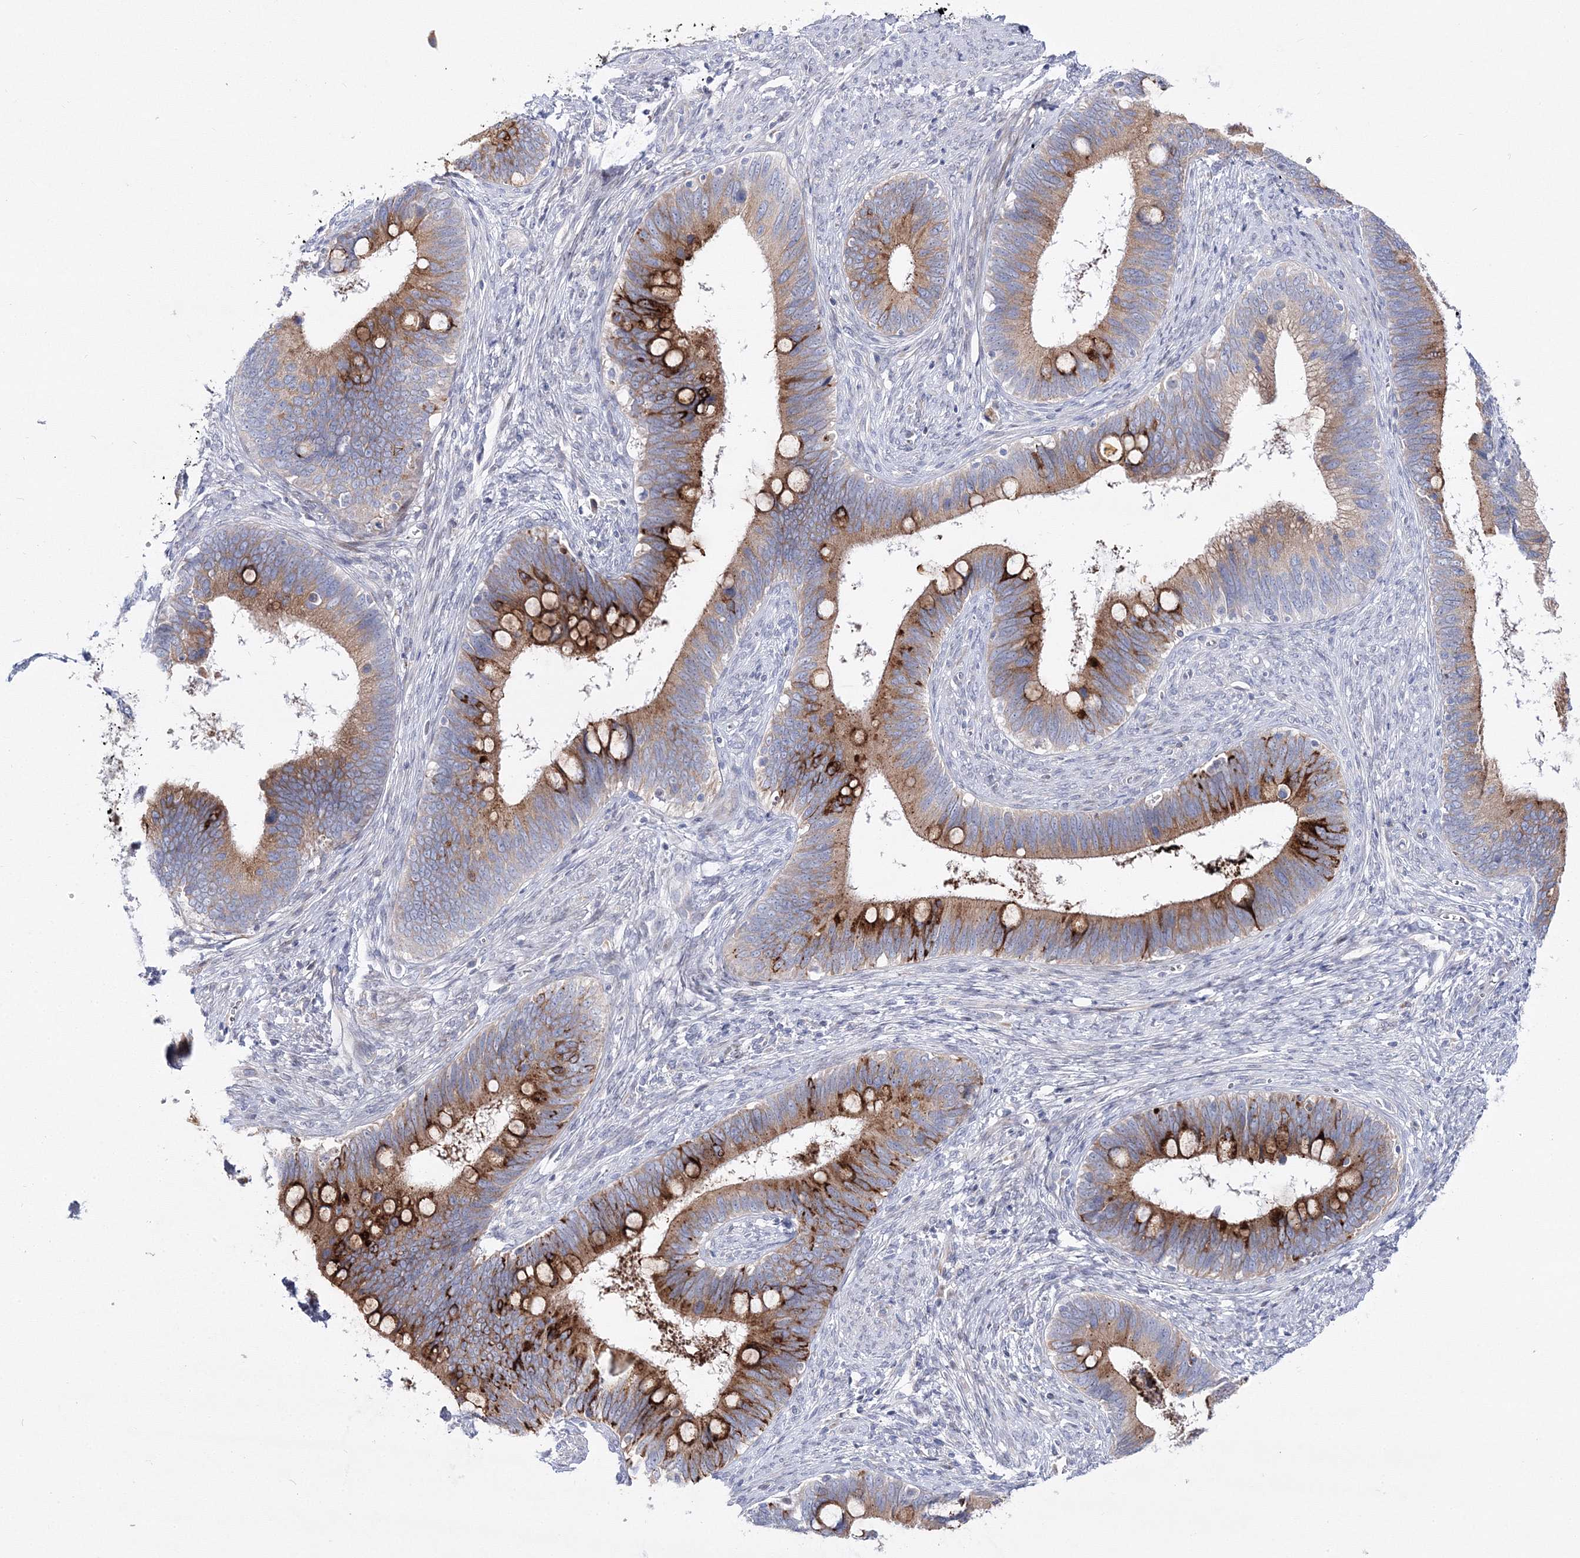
{"staining": {"intensity": "strong", "quantity": "25%-75%", "location": "cytoplasmic/membranous"}, "tissue": "cervical cancer", "cell_type": "Tumor cells", "image_type": "cancer", "snomed": [{"axis": "morphology", "description": "Adenocarcinoma, NOS"}, {"axis": "topography", "description": "Cervix"}], "caption": "This is a micrograph of IHC staining of cervical adenocarcinoma, which shows strong staining in the cytoplasmic/membranous of tumor cells.", "gene": "ARHGAP32", "patient": {"sex": "female", "age": 42}}